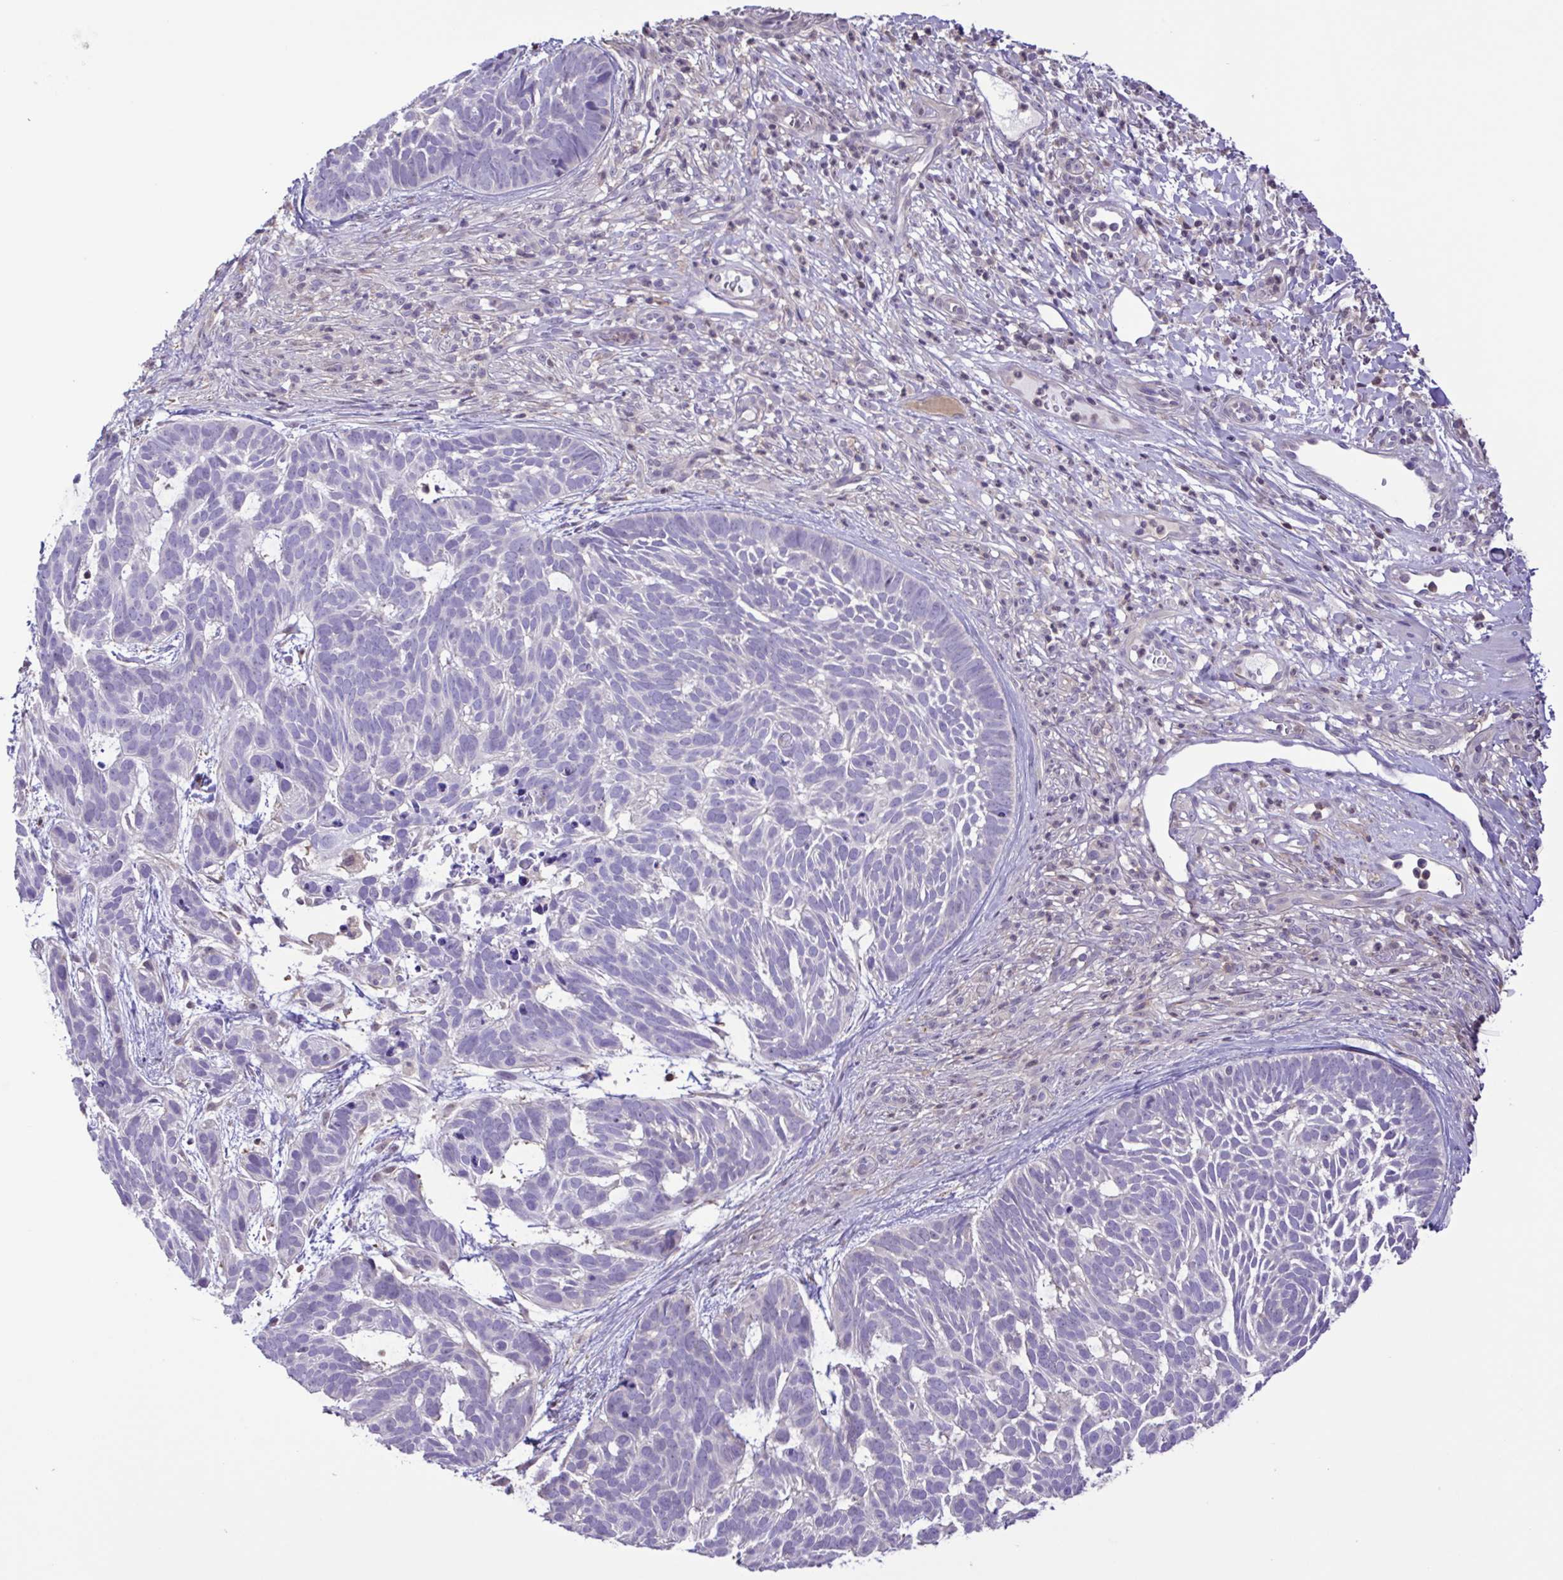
{"staining": {"intensity": "negative", "quantity": "none", "location": "none"}, "tissue": "skin cancer", "cell_type": "Tumor cells", "image_type": "cancer", "snomed": [{"axis": "morphology", "description": "Basal cell carcinoma"}, {"axis": "topography", "description": "Skin"}], "caption": "High magnification brightfield microscopy of basal cell carcinoma (skin) stained with DAB (3,3'-diaminobenzidine) (brown) and counterstained with hematoxylin (blue): tumor cells show no significant expression. (Brightfield microscopy of DAB (3,3'-diaminobenzidine) immunohistochemistry at high magnification).", "gene": "CYP17A1", "patient": {"sex": "male", "age": 78}}